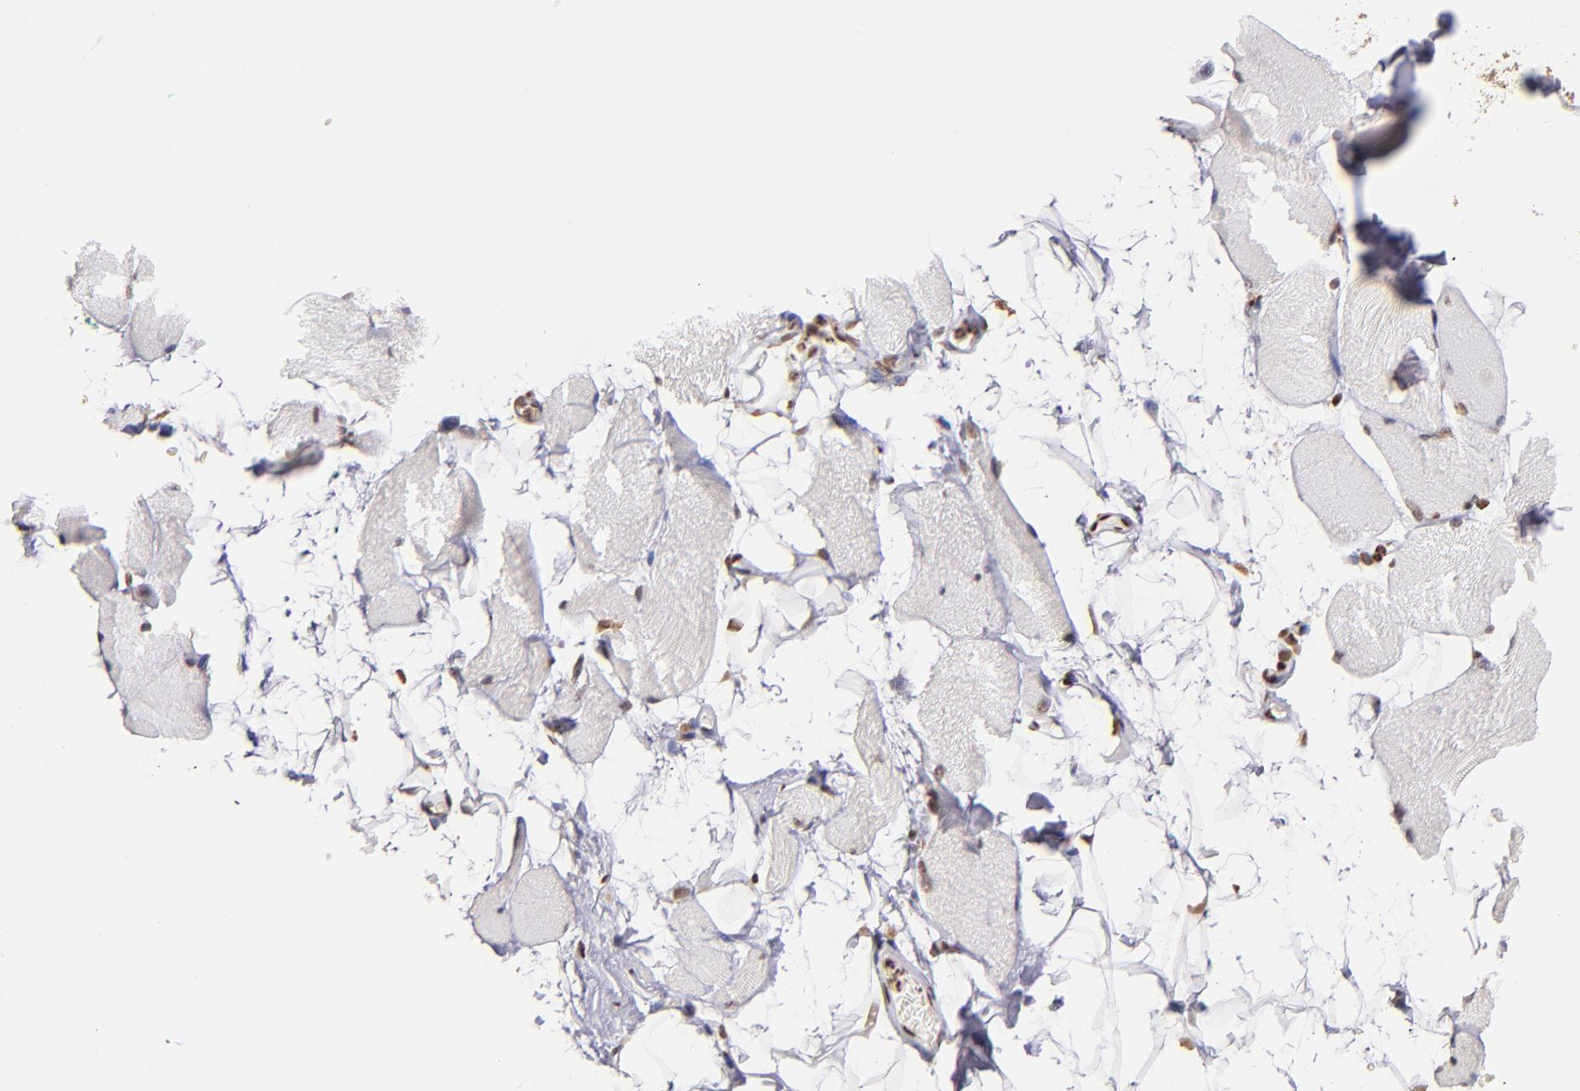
{"staining": {"intensity": "moderate", "quantity": ">75%", "location": "nuclear"}, "tissue": "skeletal muscle", "cell_type": "Myocytes", "image_type": "normal", "snomed": [{"axis": "morphology", "description": "Normal tissue, NOS"}, {"axis": "topography", "description": "Skeletal muscle"}, {"axis": "topography", "description": "Parathyroid gland"}], "caption": "IHC staining of normal skeletal muscle, which reveals medium levels of moderate nuclear expression in about >75% of myocytes indicating moderate nuclear protein staining. The staining was performed using DAB (brown) for protein detection and nuclei were counterstained in hematoxylin (blue).", "gene": "SP1", "patient": {"sex": "female", "age": 37}}